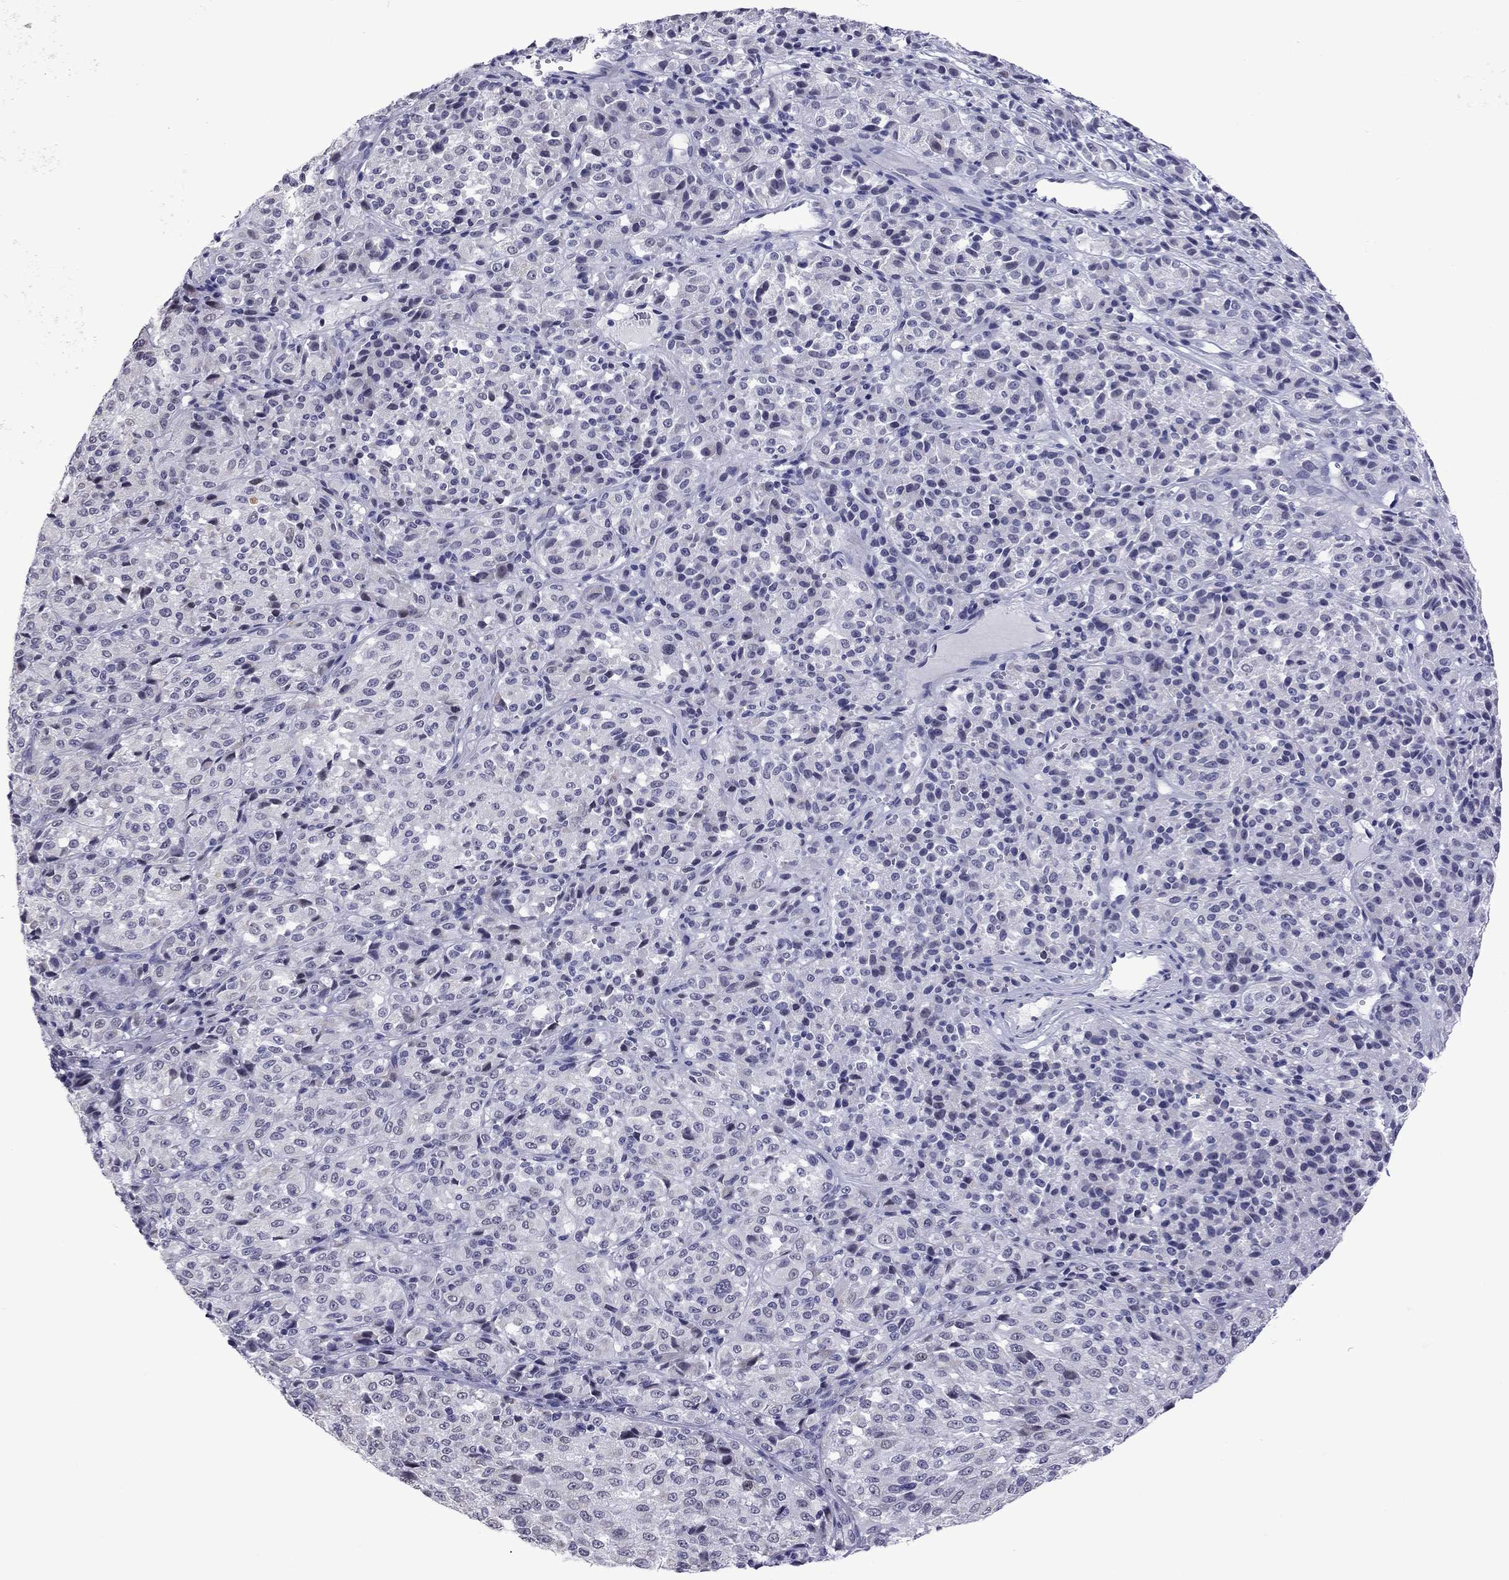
{"staining": {"intensity": "negative", "quantity": "none", "location": "none"}, "tissue": "melanoma", "cell_type": "Tumor cells", "image_type": "cancer", "snomed": [{"axis": "morphology", "description": "Malignant melanoma, Metastatic site"}, {"axis": "topography", "description": "Brain"}], "caption": "Immunohistochemistry image of malignant melanoma (metastatic site) stained for a protein (brown), which reveals no positivity in tumor cells.", "gene": "PPP1R3A", "patient": {"sex": "female", "age": 56}}